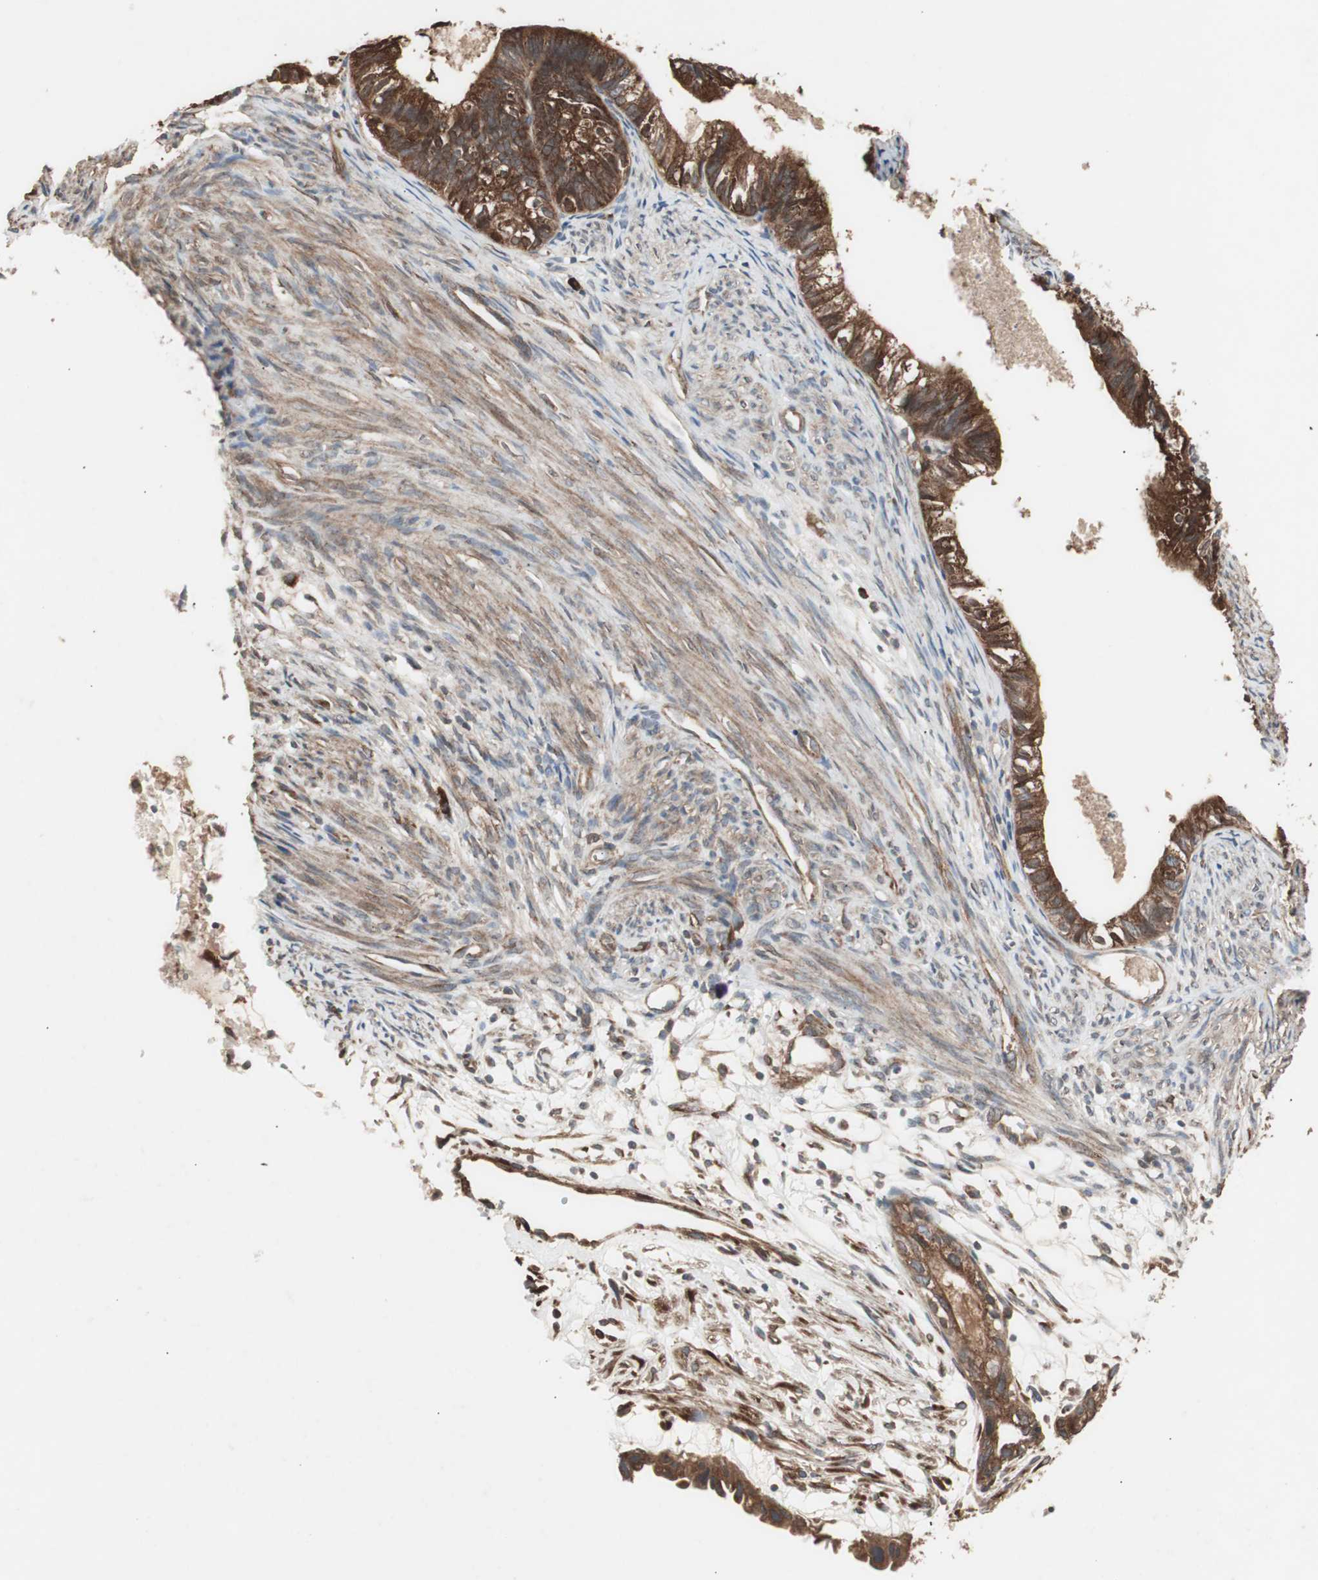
{"staining": {"intensity": "strong", "quantity": ">75%", "location": "cytoplasmic/membranous"}, "tissue": "cervical cancer", "cell_type": "Tumor cells", "image_type": "cancer", "snomed": [{"axis": "morphology", "description": "Normal tissue, NOS"}, {"axis": "morphology", "description": "Adenocarcinoma, NOS"}, {"axis": "topography", "description": "Cervix"}, {"axis": "topography", "description": "Endometrium"}], "caption": "Immunohistochemistry (IHC) staining of cervical cancer (adenocarcinoma), which displays high levels of strong cytoplasmic/membranous expression in about >75% of tumor cells indicating strong cytoplasmic/membranous protein expression. The staining was performed using DAB (brown) for protein detection and nuclei were counterstained in hematoxylin (blue).", "gene": "LZTS1", "patient": {"sex": "female", "age": 86}}